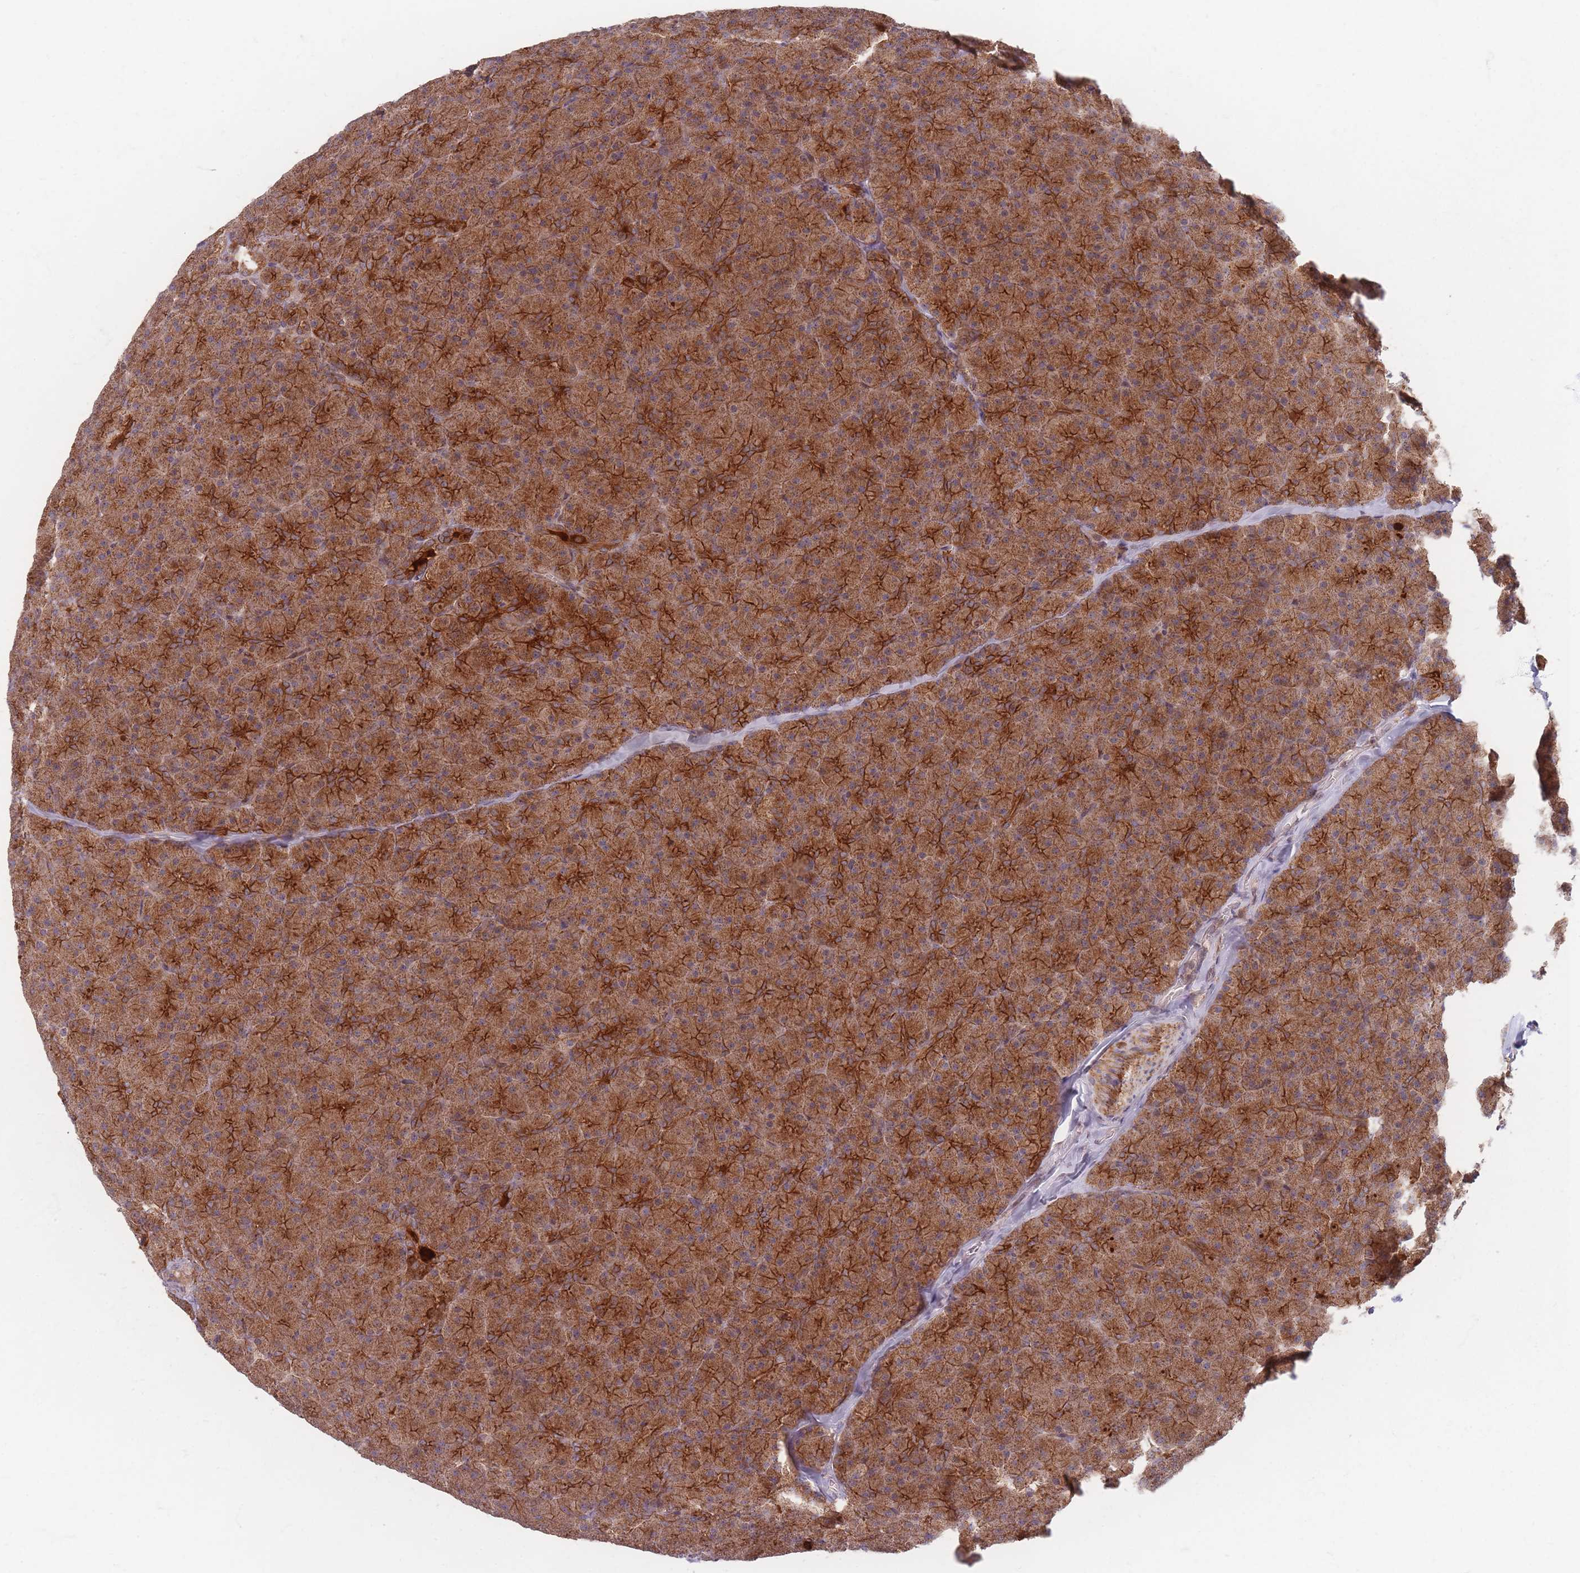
{"staining": {"intensity": "strong", "quantity": ">75%", "location": "cytoplasmic/membranous"}, "tissue": "pancreas", "cell_type": "Exocrine glandular cells", "image_type": "normal", "snomed": [{"axis": "morphology", "description": "Normal tissue, NOS"}, {"axis": "topography", "description": "Pancreas"}], "caption": "Protein staining of unremarkable pancreas demonstrates strong cytoplasmic/membranous expression in approximately >75% of exocrine glandular cells. The protein is stained brown, and the nuclei are stained in blue (DAB IHC with brightfield microscopy, high magnification).", "gene": "RADX", "patient": {"sex": "male", "age": 36}}